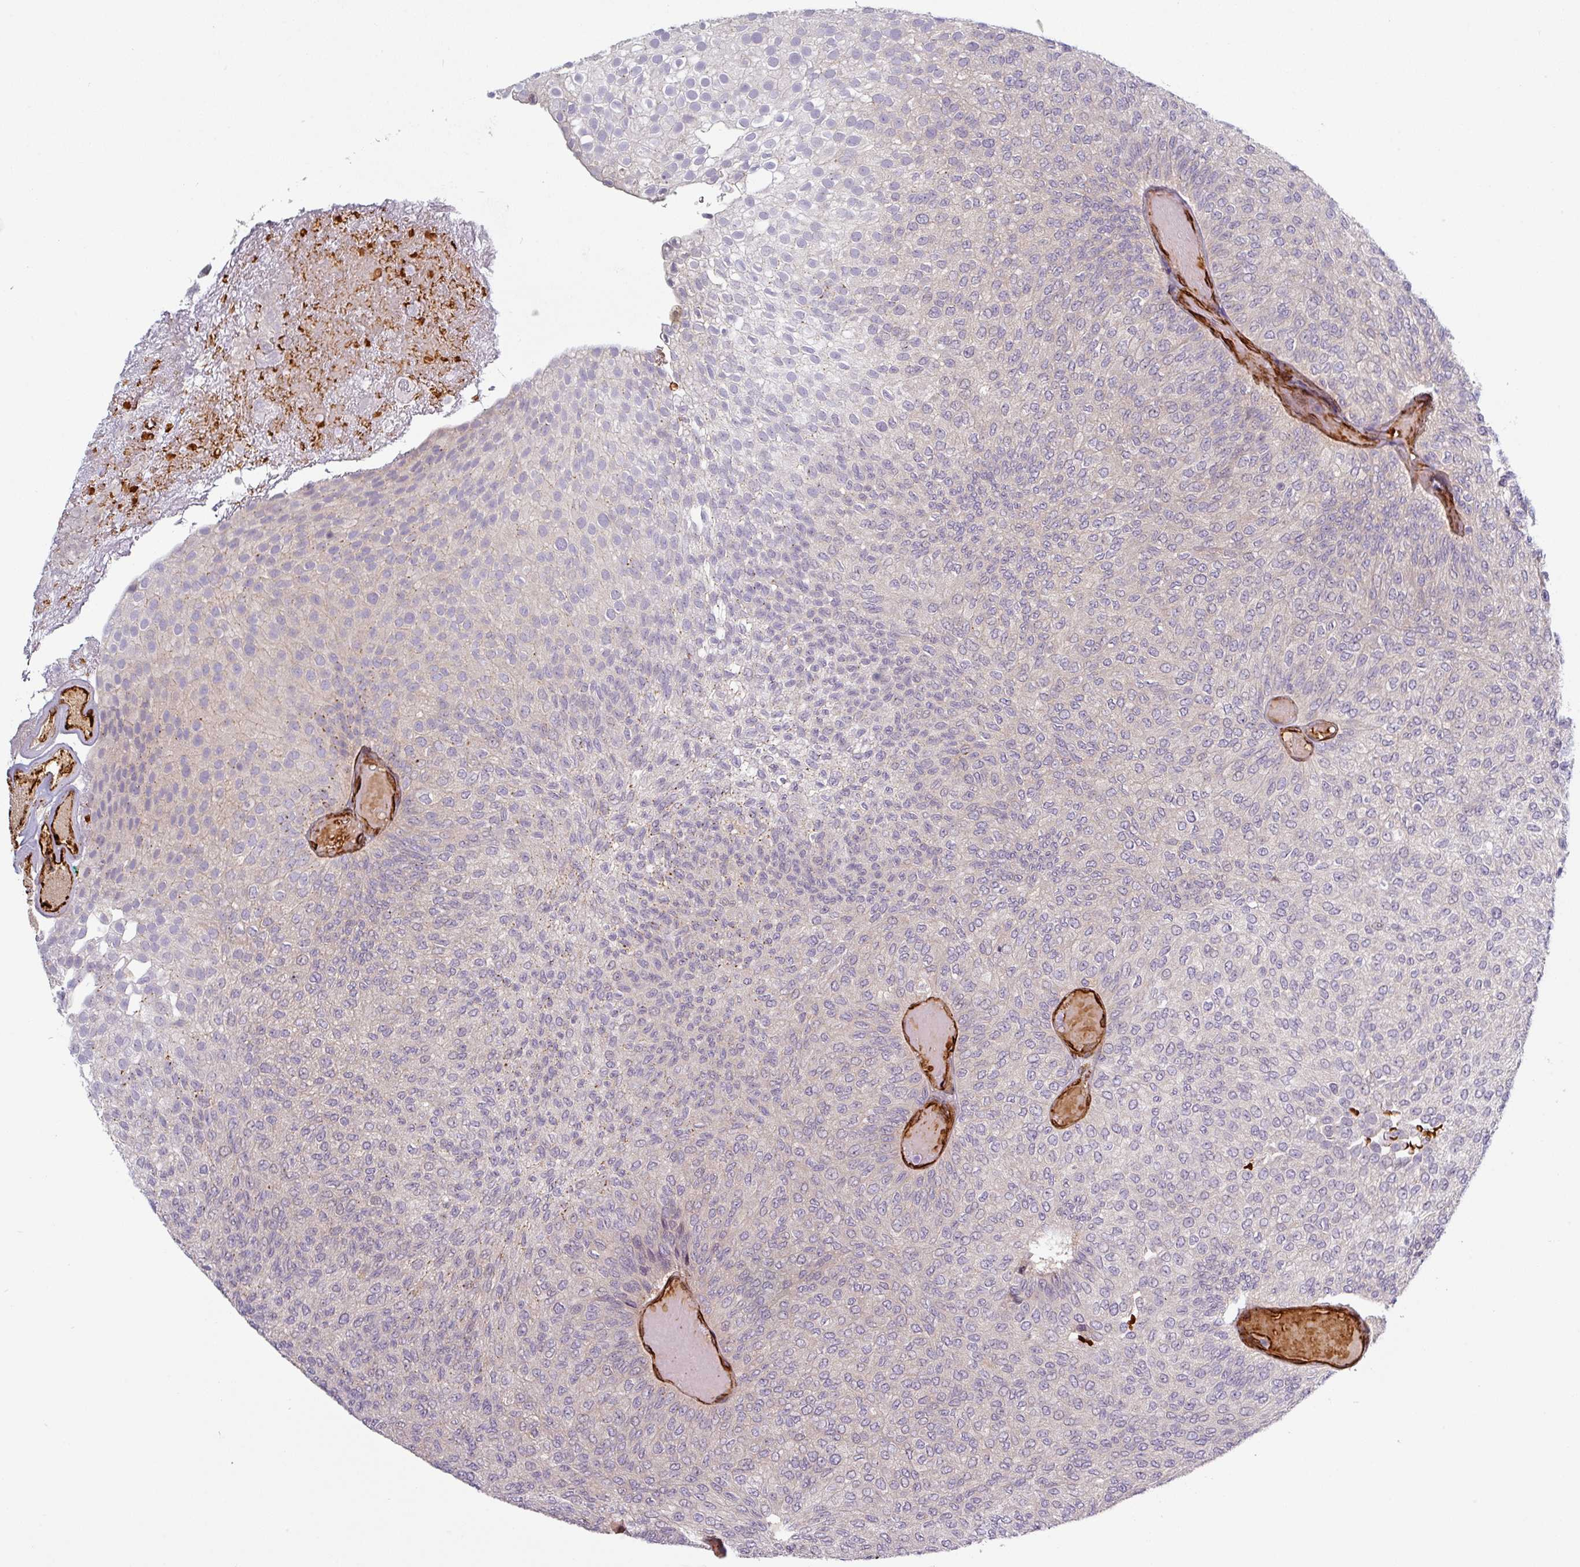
{"staining": {"intensity": "negative", "quantity": "none", "location": "none"}, "tissue": "urothelial cancer", "cell_type": "Tumor cells", "image_type": "cancer", "snomed": [{"axis": "morphology", "description": "Urothelial carcinoma, Low grade"}, {"axis": "topography", "description": "Urinary bladder"}], "caption": "This is an immunohistochemistry image of urothelial cancer. There is no expression in tumor cells.", "gene": "PRODH2", "patient": {"sex": "male", "age": 78}}